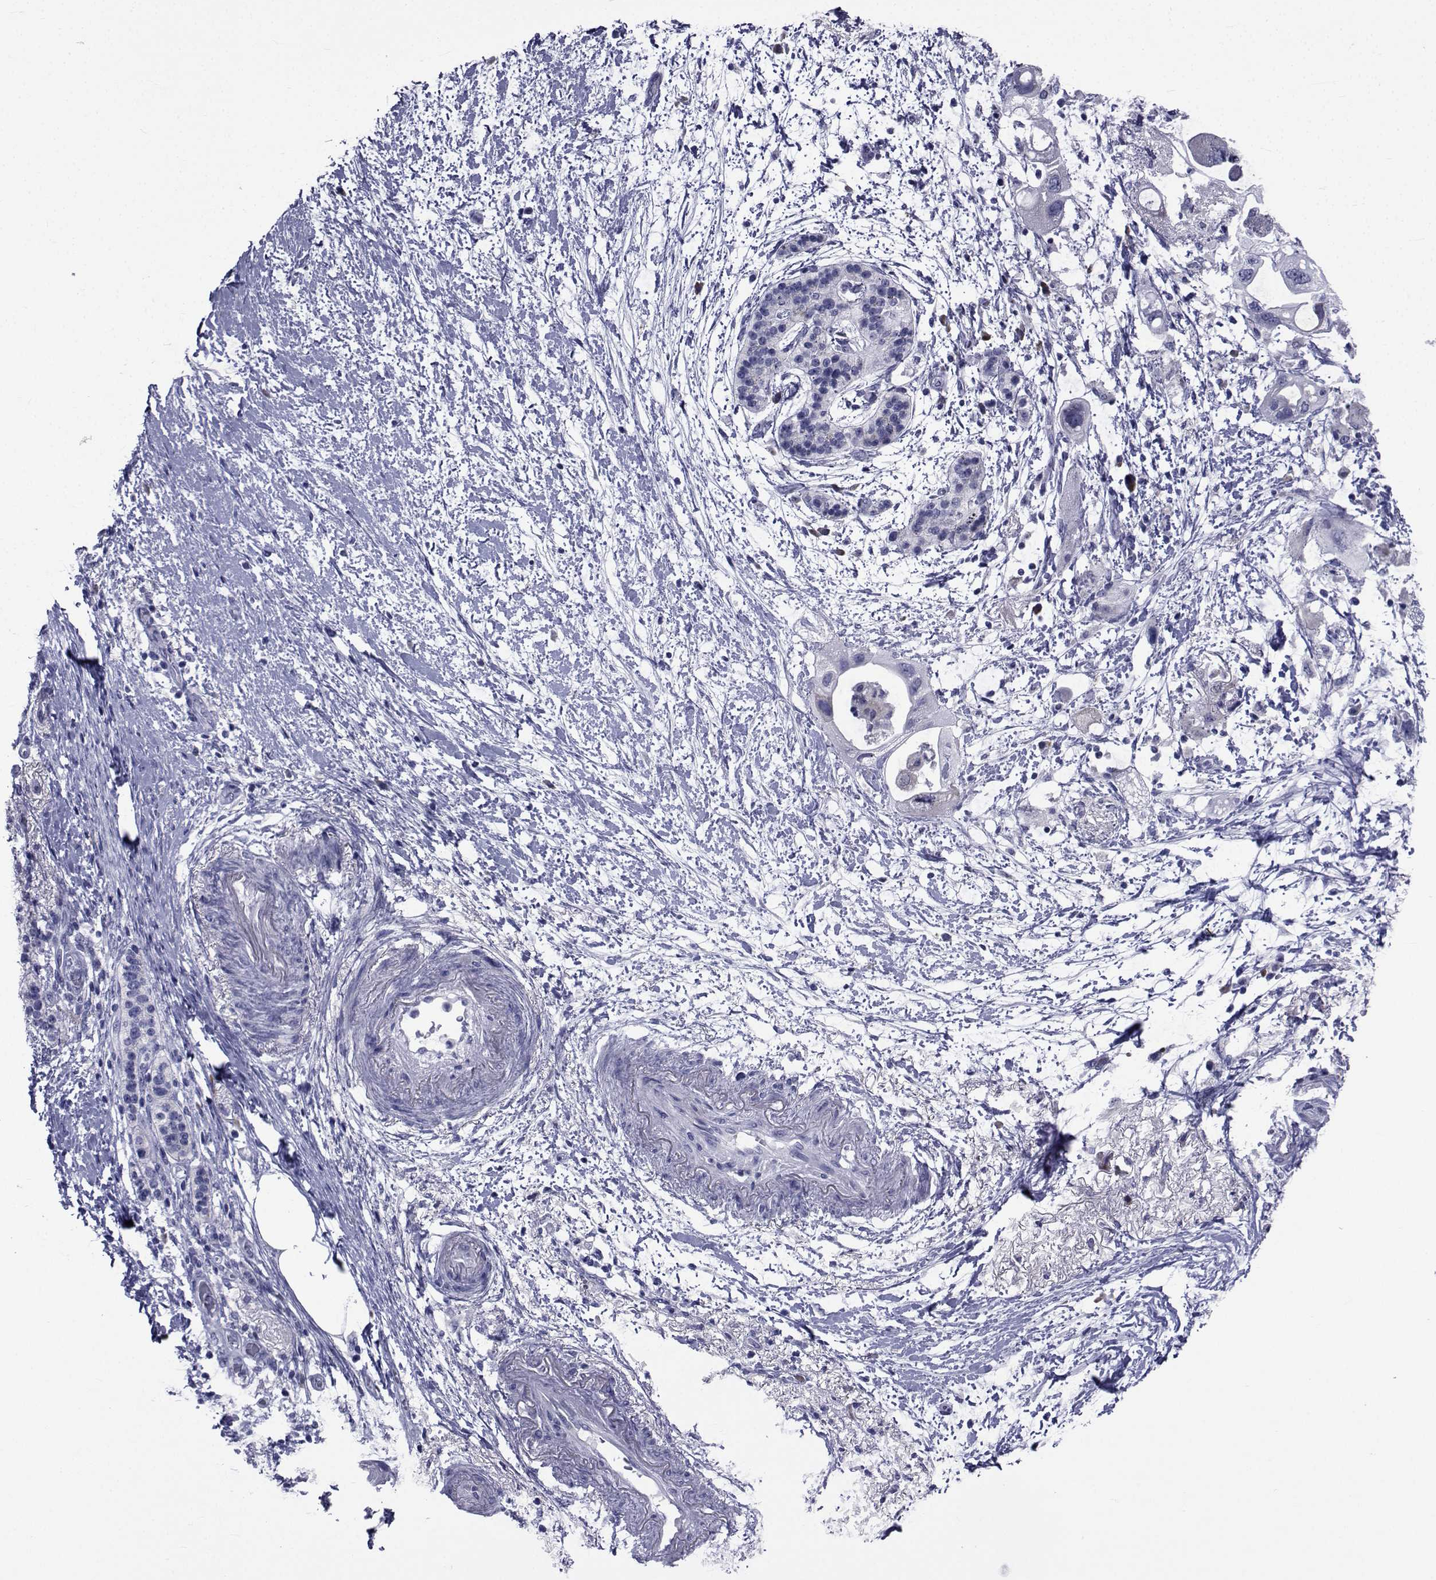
{"staining": {"intensity": "negative", "quantity": "none", "location": "none"}, "tissue": "pancreatic cancer", "cell_type": "Tumor cells", "image_type": "cancer", "snomed": [{"axis": "morphology", "description": "Adenocarcinoma, NOS"}, {"axis": "topography", "description": "Pancreas"}], "caption": "Histopathology image shows no significant protein expression in tumor cells of adenocarcinoma (pancreatic).", "gene": "ROPN1", "patient": {"sex": "female", "age": 72}}